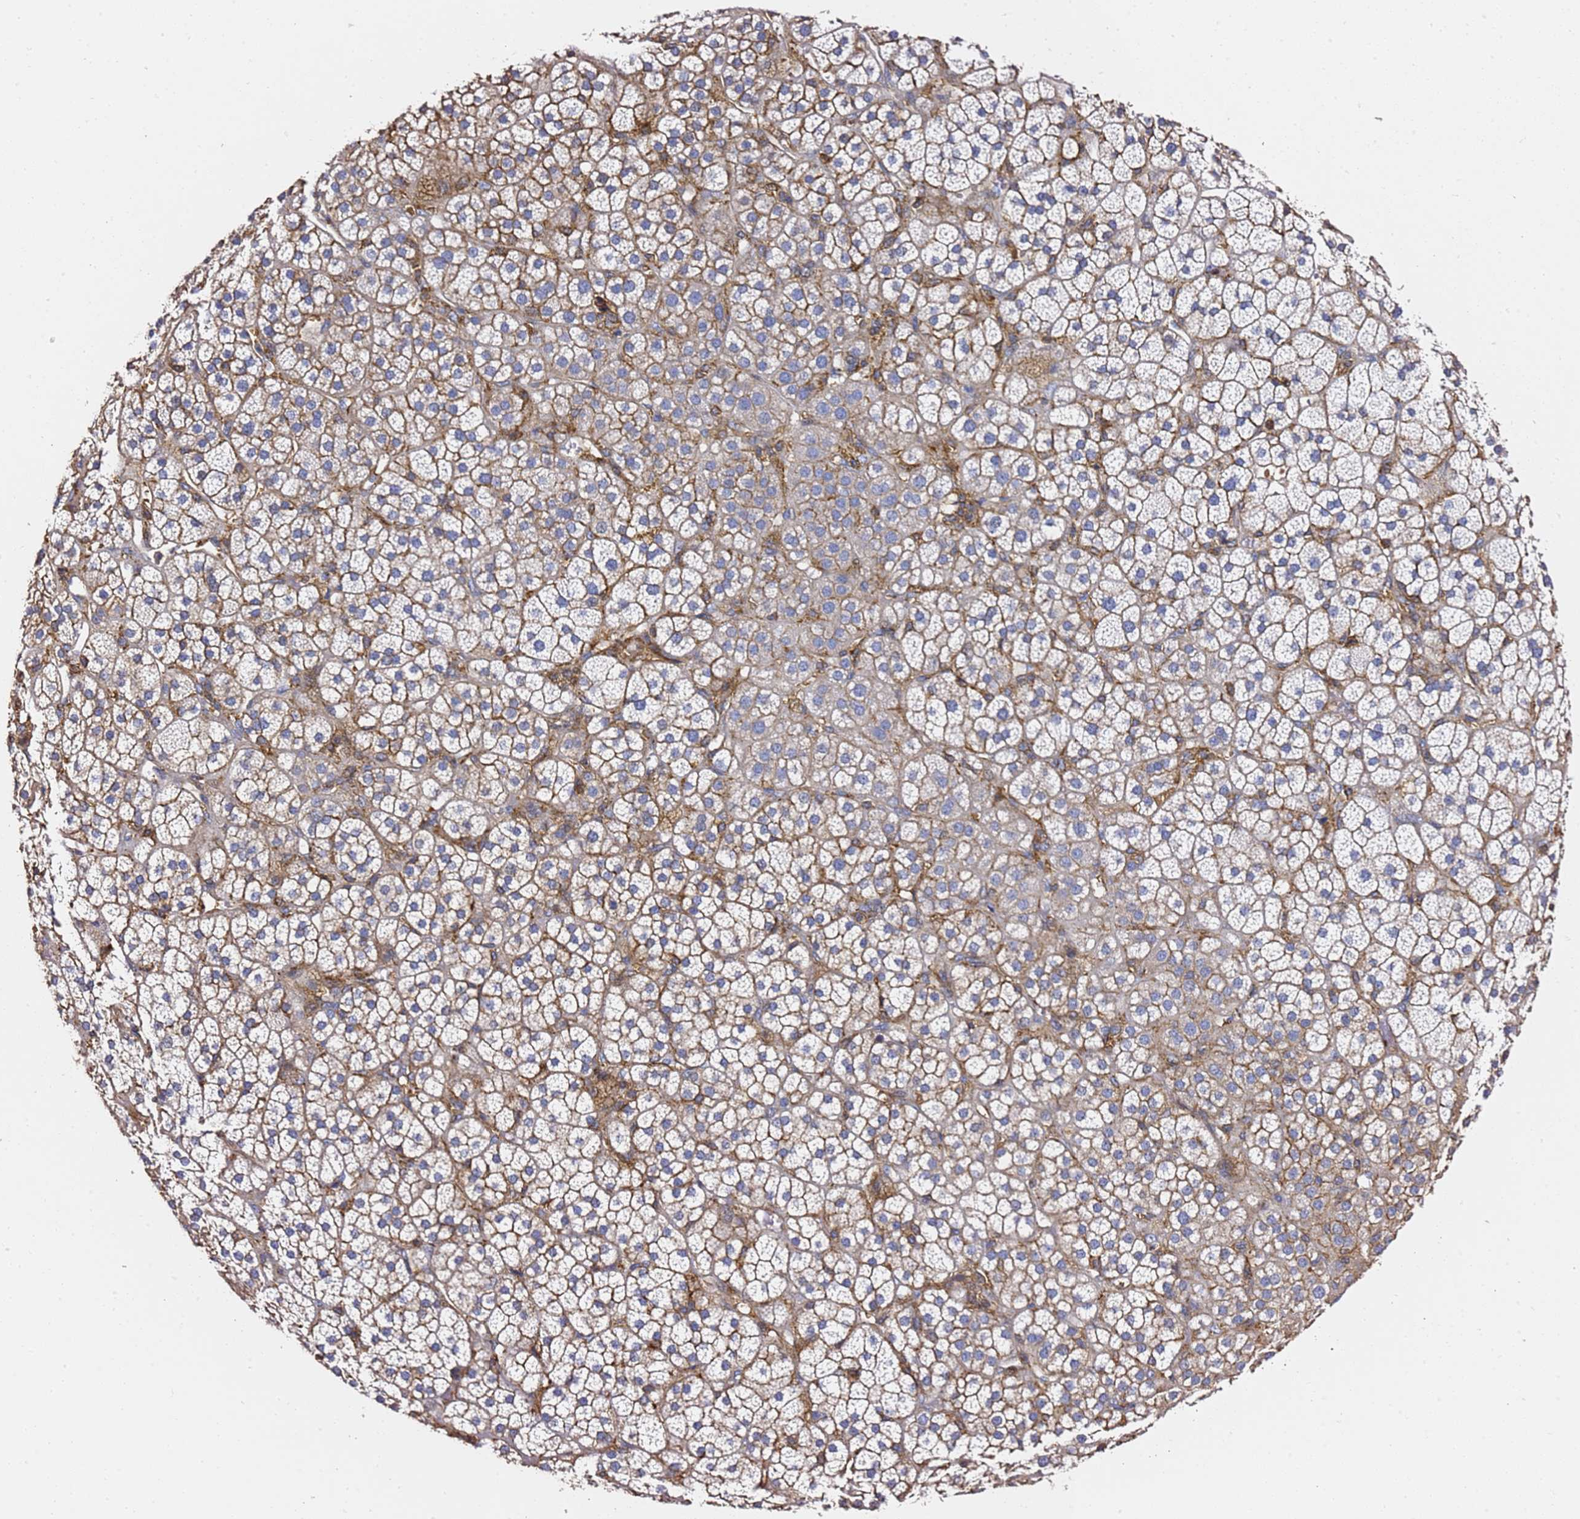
{"staining": {"intensity": "moderate", "quantity": "25%-75%", "location": "cytoplasmic/membranous"}, "tissue": "adrenal gland", "cell_type": "Glandular cells", "image_type": "normal", "snomed": [{"axis": "morphology", "description": "Normal tissue, NOS"}, {"axis": "topography", "description": "Adrenal gland"}], "caption": "Adrenal gland stained with DAB IHC exhibits medium levels of moderate cytoplasmic/membranous positivity in about 25%-75% of glandular cells.", "gene": "ZFP36L2", "patient": {"sex": "female", "age": 70}}